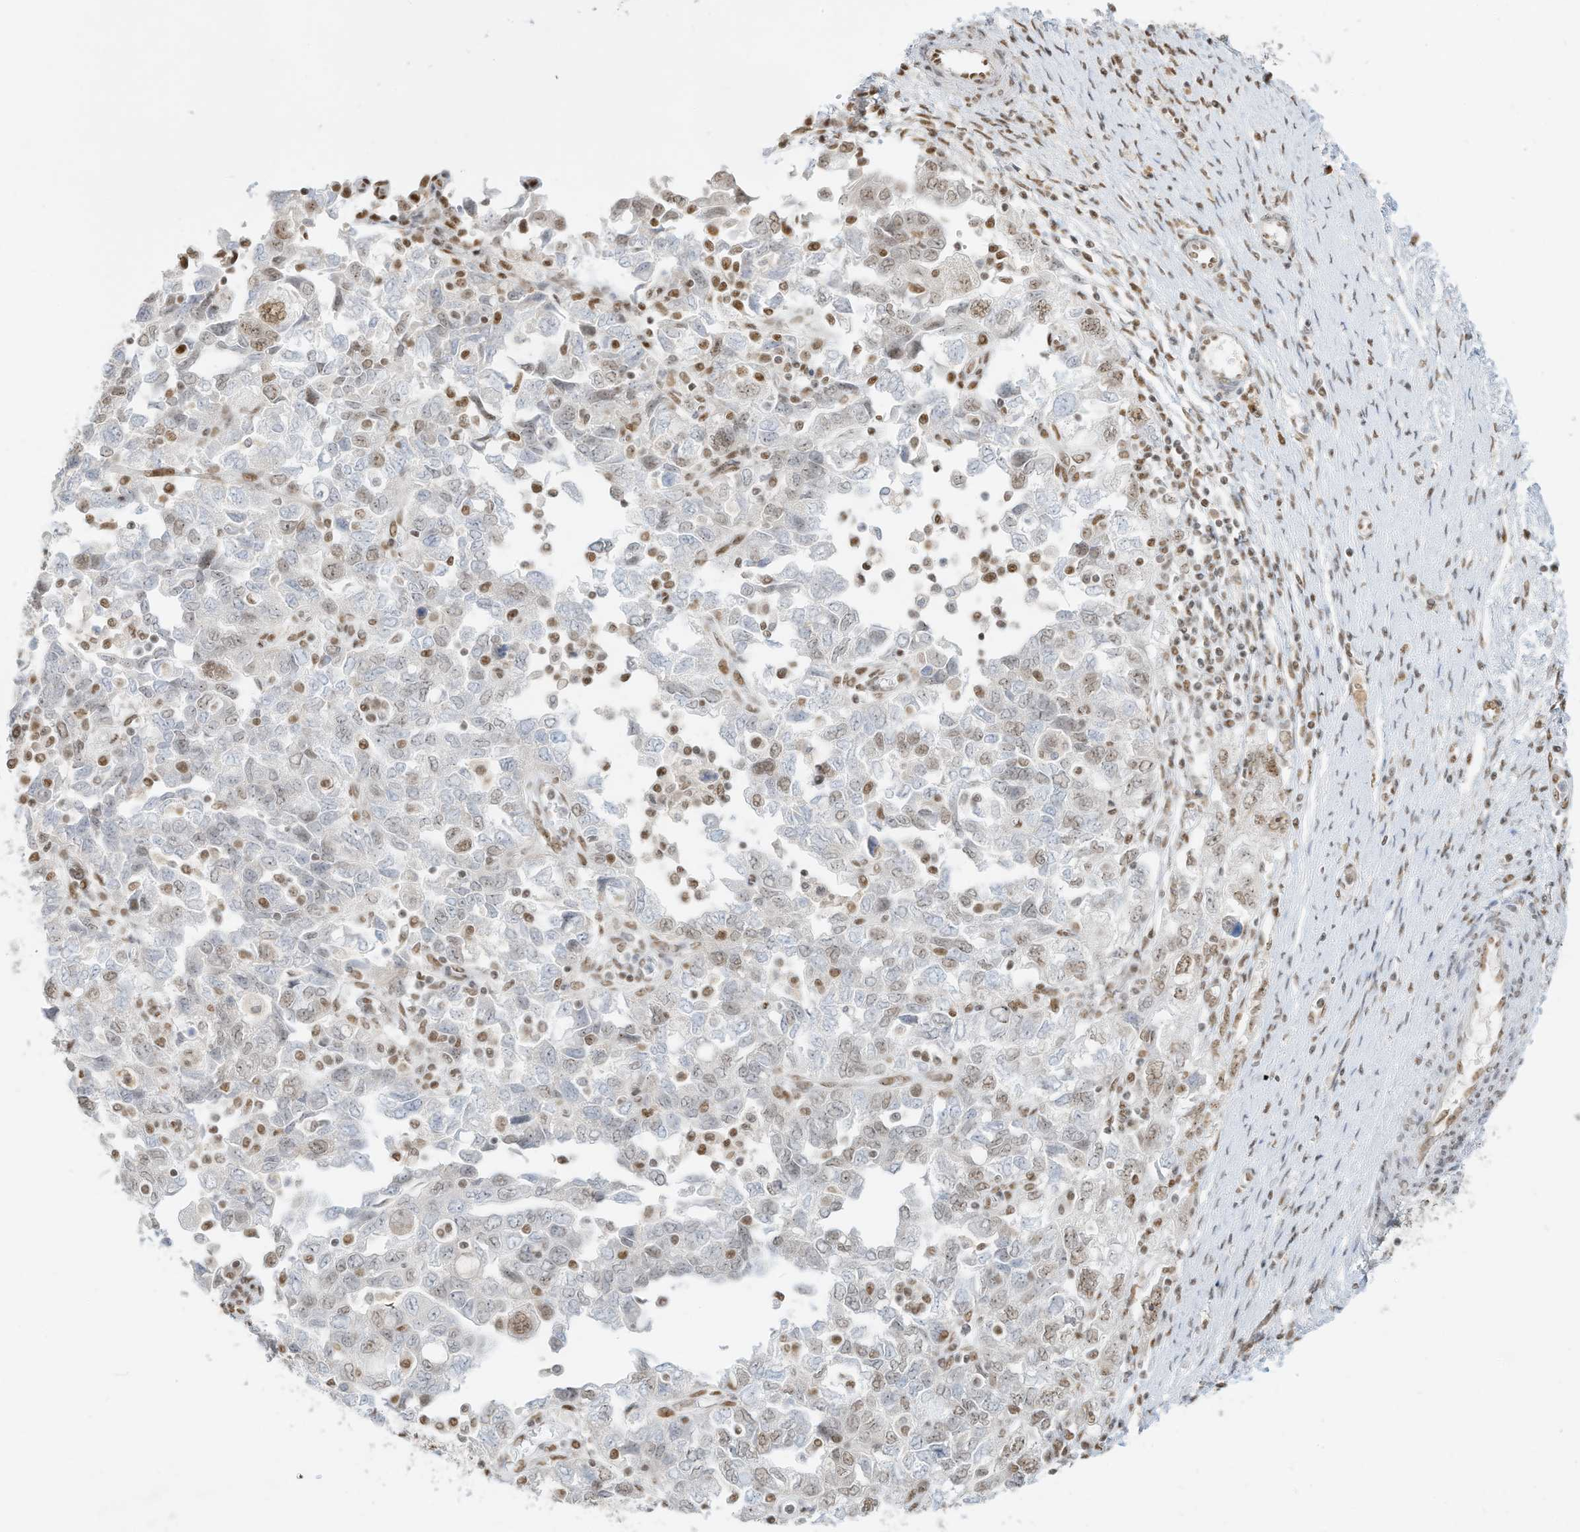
{"staining": {"intensity": "weak", "quantity": "25%-75%", "location": "nuclear"}, "tissue": "ovarian cancer", "cell_type": "Tumor cells", "image_type": "cancer", "snomed": [{"axis": "morphology", "description": "Carcinoma, NOS"}, {"axis": "morphology", "description": "Cystadenocarcinoma, serous, NOS"}, {"axis": "topography", "description": "Ovary"}], "caption": "Tumor cells reveal low levels of weak nuclear staining in about 25%-75% of cells in carcinoma (ovarian).", "gene": "NHSL1", "patient": {"sex": "female", "age": 69}}